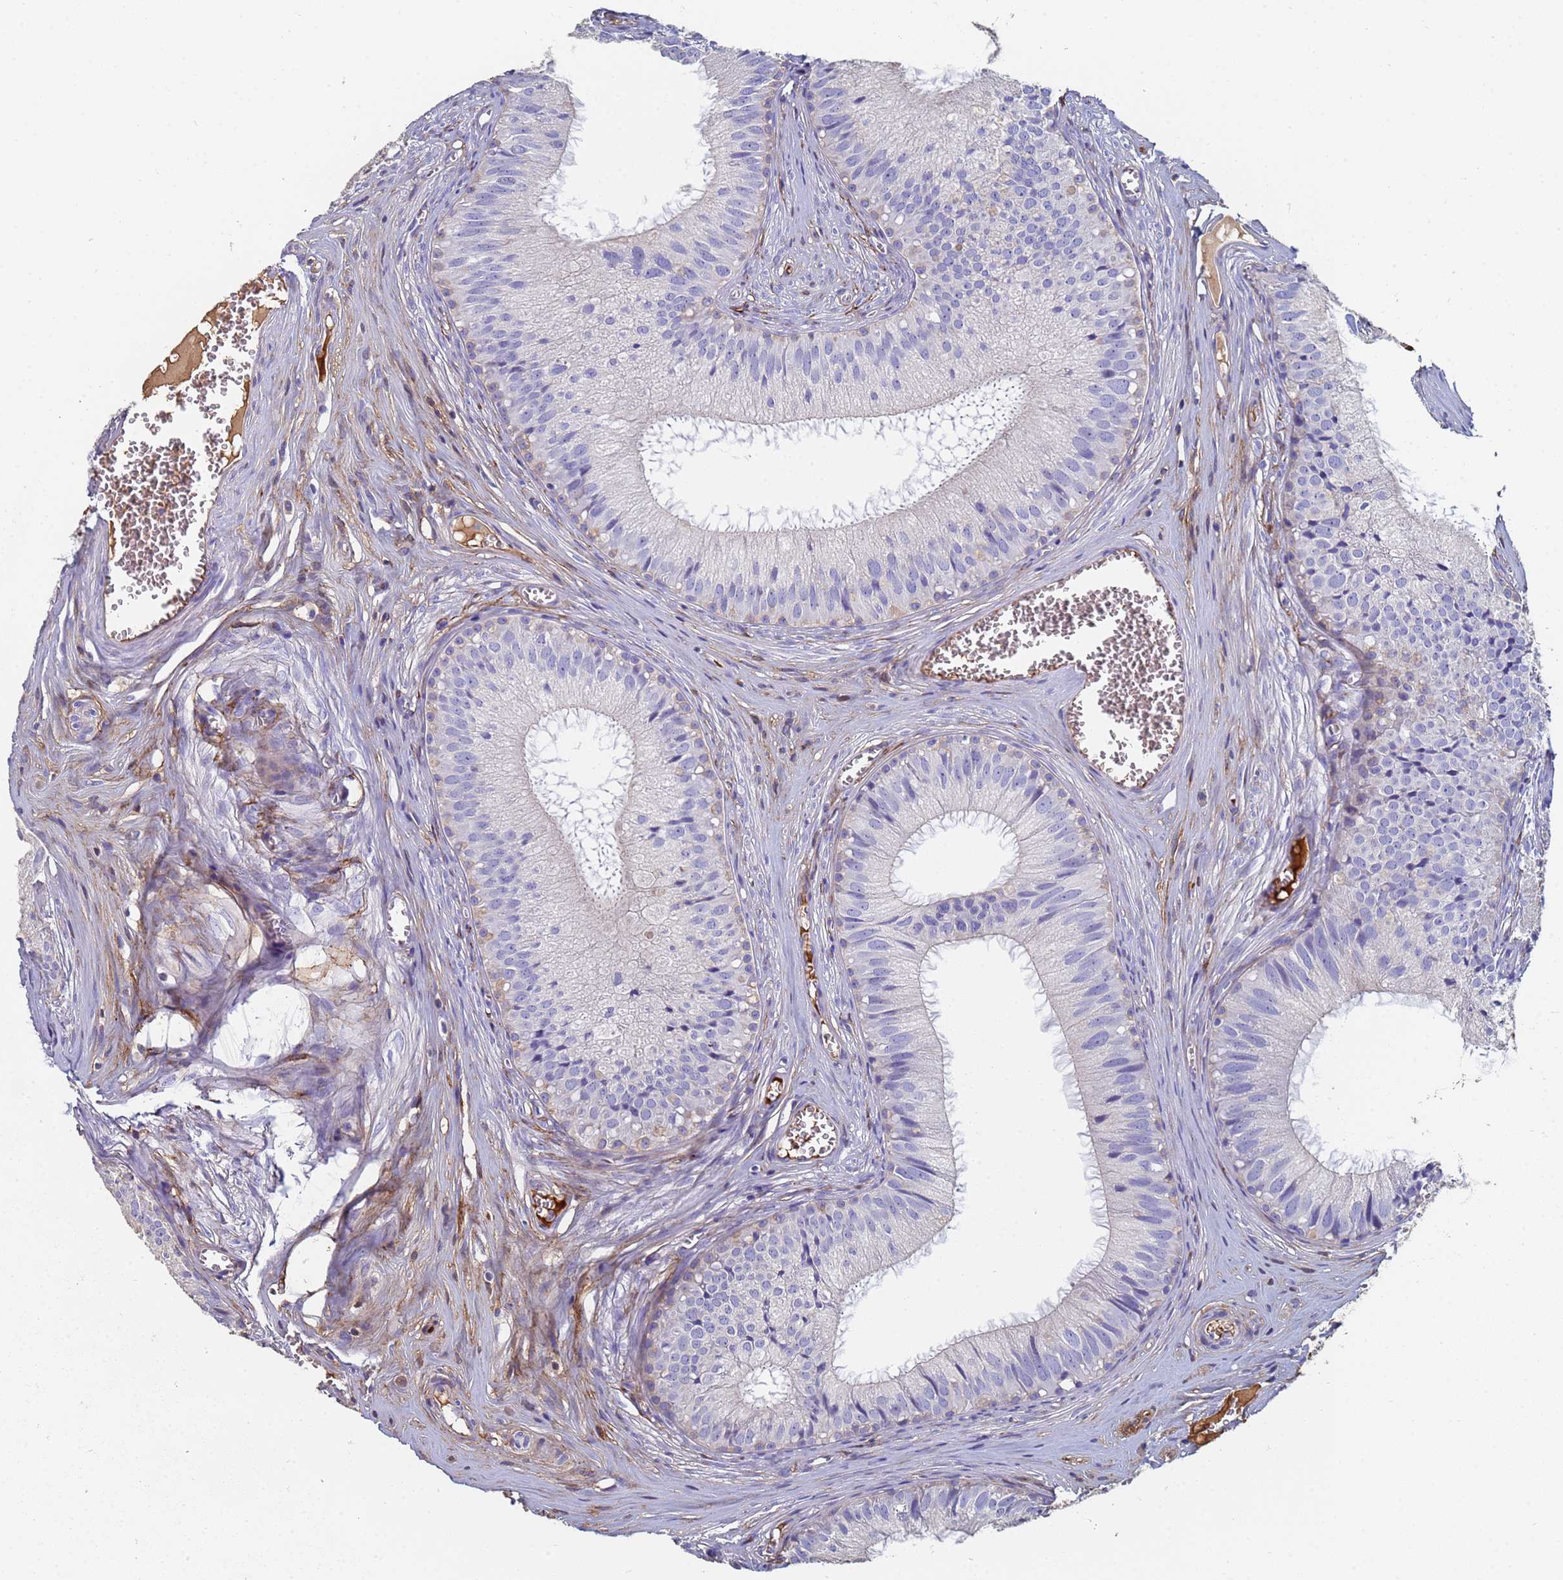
{"staining": {"intensity": "negative", "quantity": "none", "location": "none"}, "tissue": "epididymis", "cell_type": "Glandular cells", "image_type": "normal", "snomed": [{"axis": "morphology", "description": "Normal tissue, NOS"}, {"axis": "topography", "description": "Epididymis"}], "caption": "Immunohistochemical staining of unremarkable epididymis demonstrates no significant positivity in glandular cells.", "gene": "ABCA8", "patient": {"sex": "male", "age": 36}}